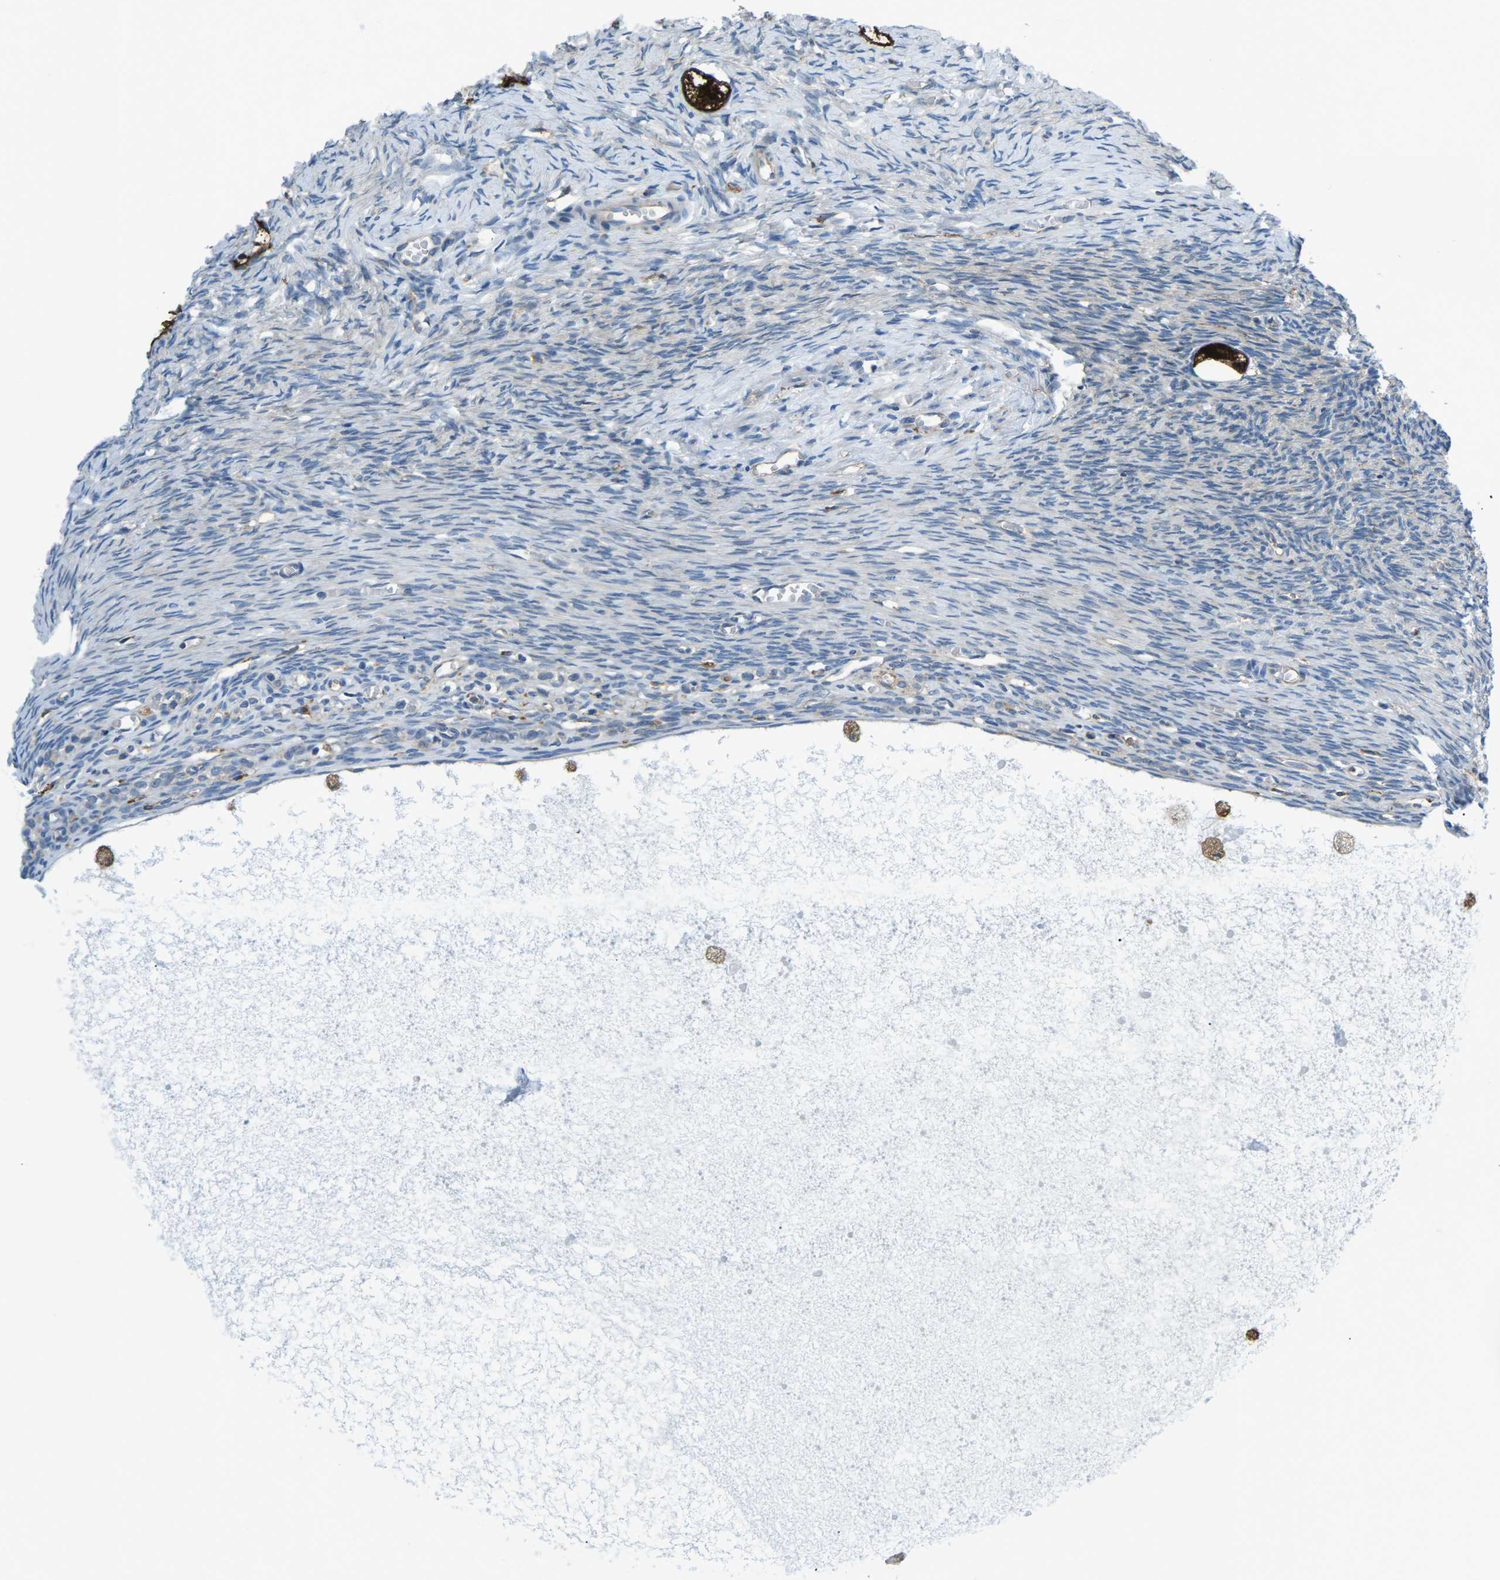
{"staining": {"intensity": "weak", "quantity": "25%-75%", "location": "cytoplasmic/membranous"}, "tissue": "ovary", "cell_type": "Ovarian stroma cells", "image_type": "normal", "snomed": [{"axis": "morphology", "description": "Normal tissue, NOS"}, {"axis": "topography", "description": "Ovary"}], "caption": "The immunohistochemical stain highlights weak cytoplasmic/membranous positivity in ovarian stroma cells of normal ovary. Immunohistochemistry (ihc) stains the protein of interest in brown and the nuclei are stained blue.", "gene": "CDK17", "patient": {"sex": "female", "age": 27}}